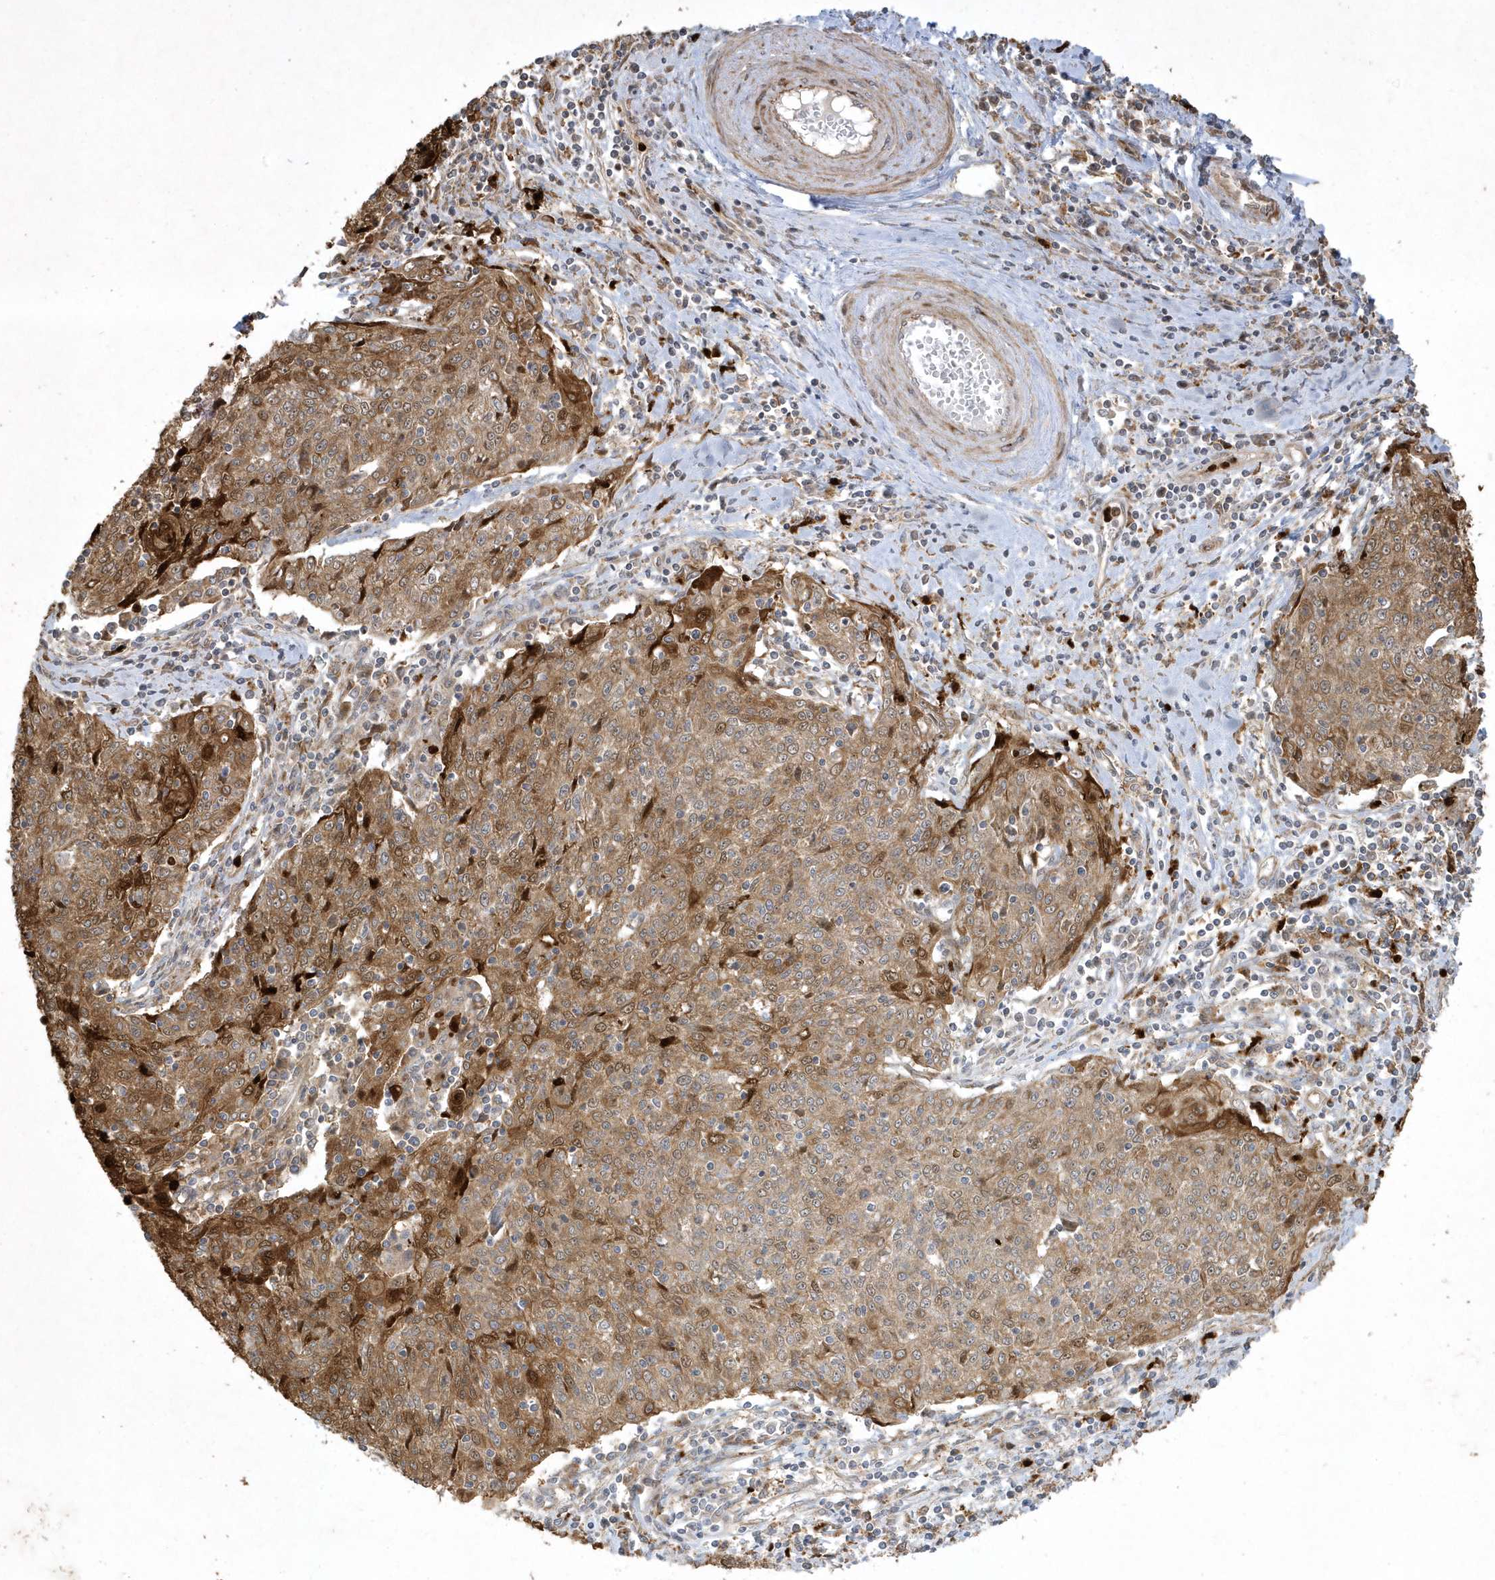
{"staining": {"intensity": "moderate", "quantity": ">75%", "location": "cytoplasmic/membranous"}, "tissue": "cervical cancer", "cell_type": "Tumor cells", "image_type": "cancer", "snomed": [{"axis": "morphology", "description": "Squamous cell carcinoma, NOS"}, {"axis": "topography", "description": "Cervix"}], "caption": "Protein positivity by immunohistochemistry shows moderate cytoplasmic/membranous positivity in about >75% of tumor cells in cervical squamous cell carcinoma. (Brightfield microscopy of DAB IHC at high magnification).", "gene": "IFT57", "patient": {"sex": "female", "age": 48}}